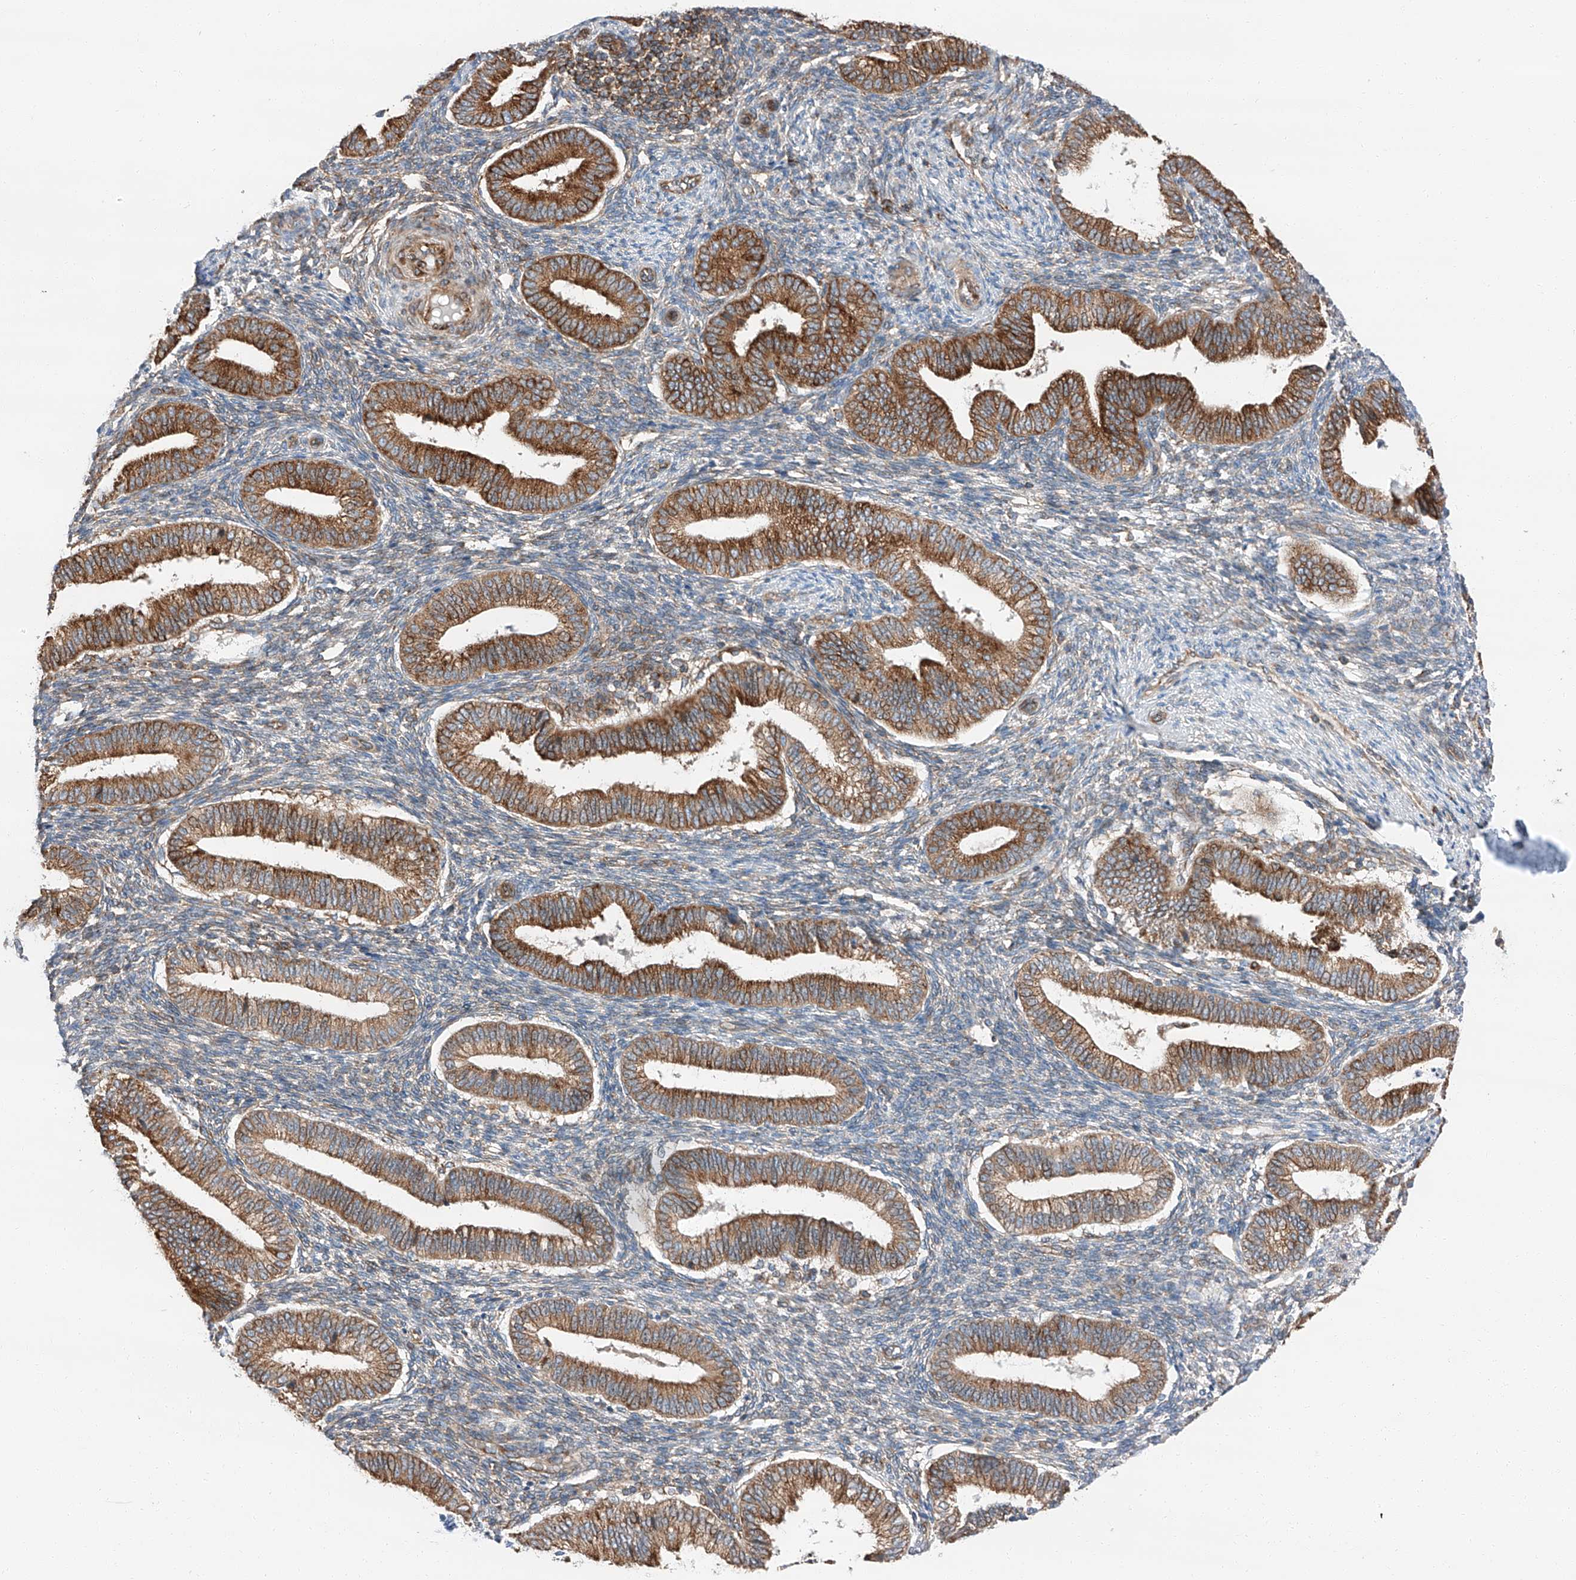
{"staining": {"intensity": "moderate", "quantity": "25%-75%", "location": "cytoplasmic/membranous"}, "tissue": "endometrium", "cell_type": "Cells in endometrial stroma", "image_type": "normal", "snomed": [{"axis": "morphology", "description": "Normal tissue, NOS"}, {"axis": "topography", "description": "Endometrium"}], "caption": "About 25%-75% of cells in endometrial stroma in benign endometrium demonstrate moderate cytoplasmic/membranous protein expression as visualized by brown immunohistochemical staining.", "gene": "ZC3H15", "patient": {"sex": "female", "age": 39}}